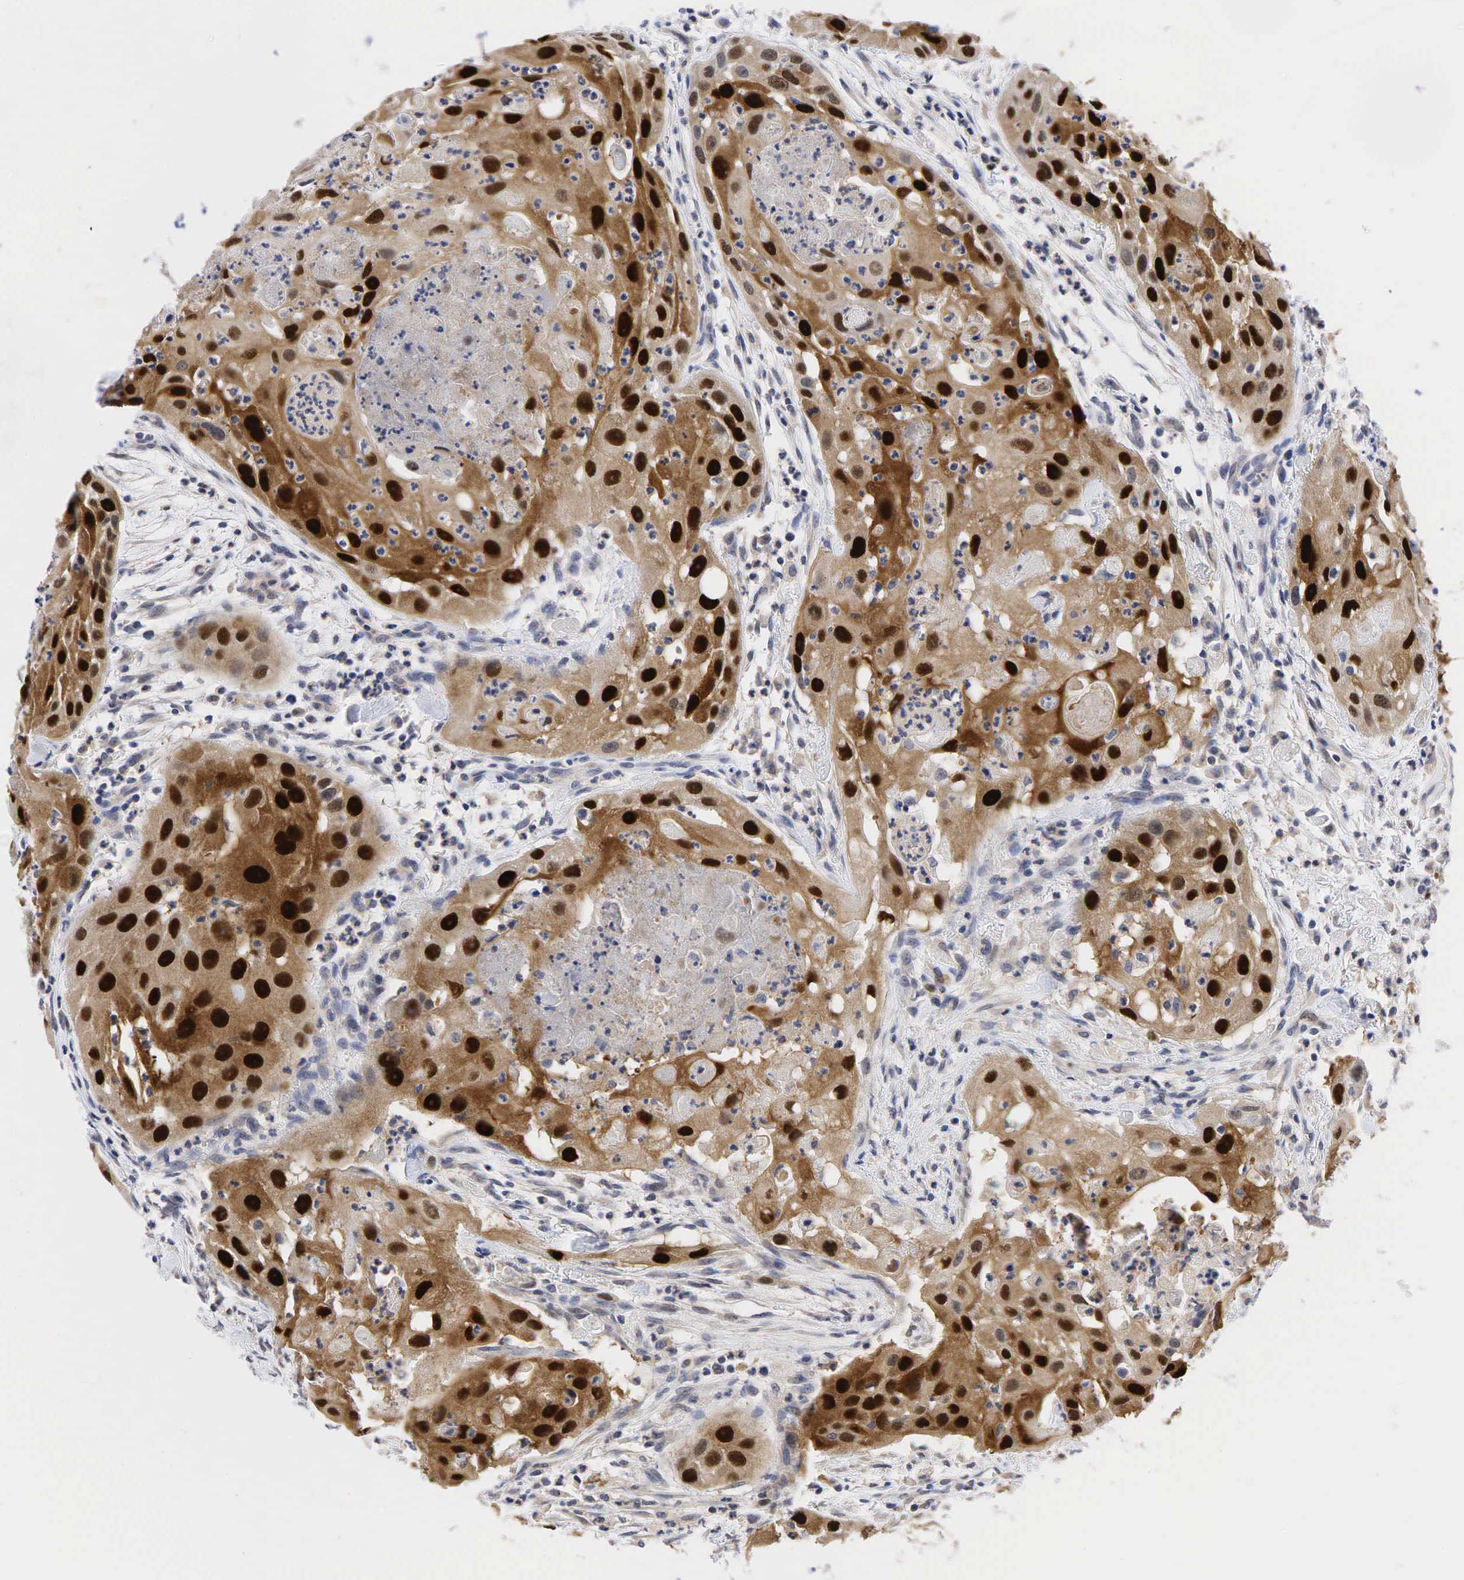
{"staining": {"intensity": "strong", "quantity": ">75%", "location": "cytoplasmic/membranous,nuclear"}, "tissue": "head and neck cancer", "cell_type": "Tumor cells", "image_type": "cancer", "snomed": [{"axis": "morphology", "description": "Squamous cell carcinoma, NOS"}, {"axis": "topography", "description": "Head-Neck"}], "caption": "A high-resolution image shows immunohistochemistry (IHC) staining of head and neck cancer, which exhibits strong cytoplasmic/membranous and nuclear staining in approximately >75% of tumor cells.", "gene": "CCND1", "patient": {"sex": "male", "age": 64}}